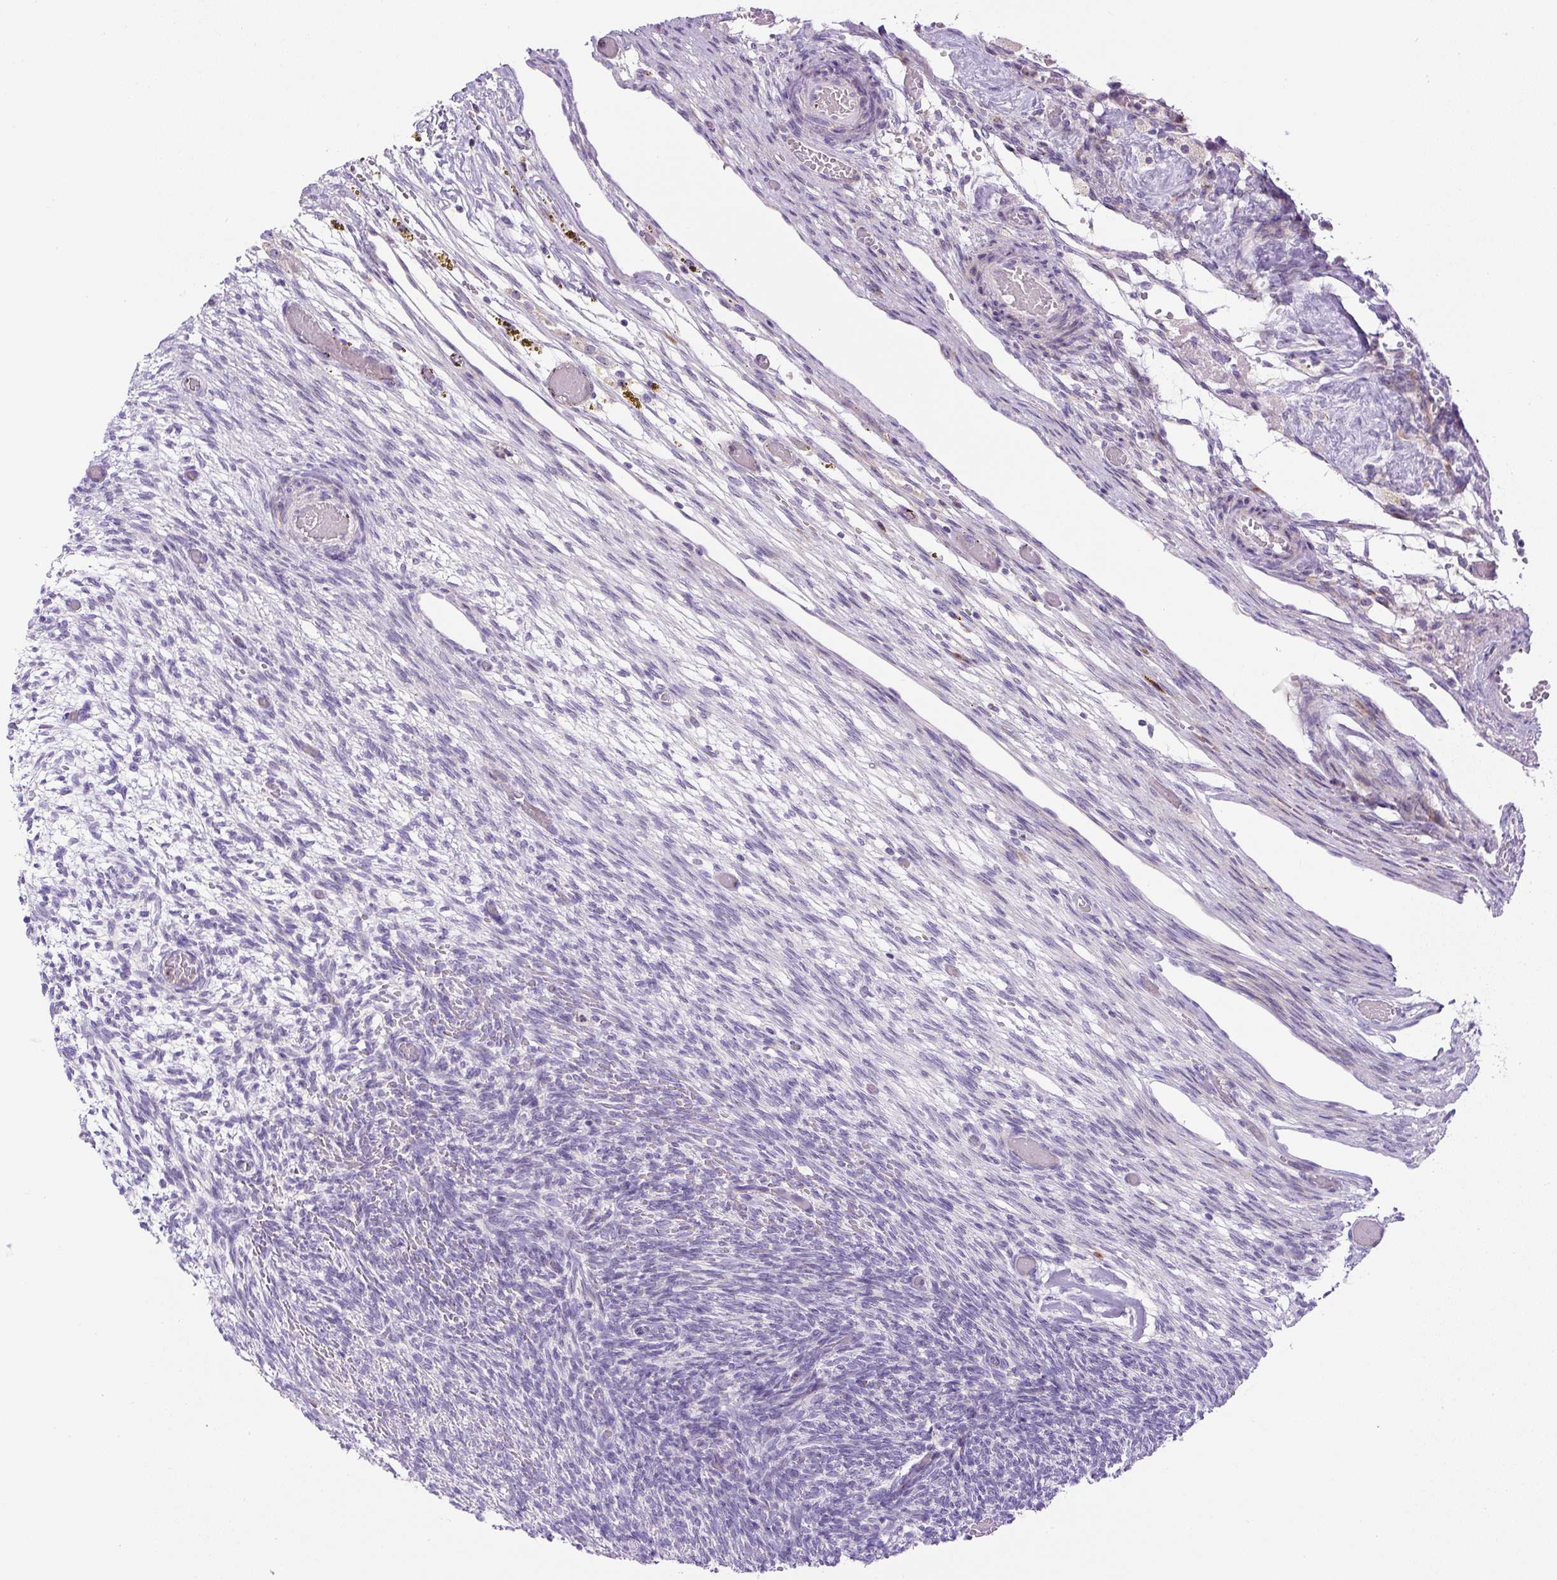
{"staining": {"intensity": "moderate", "quantity": "<25%", "location": "cytoplasmic/membranous"}, "tissue": "ovary", "cell_type": "Follicle cells", "image_type": "normal", "snomed": [{"axis": "morphology", "description": "Normal tissue, NOS"}, {"axis": "topography", "description": "Ovary"}], "caption": "DAB (3,3'-diaminobenzidine) immunohistochemical staining of benign human ovary displays moderate cytoplasmic/membranous protein staining in about <25% of follicle cells. The staining was performed using DAB, with brown indicating positive protein expression. Nuclei are stained blue with hematoxylin.", "gene": "ZNF596", "patient": {"sex": "female", "age": 67}}